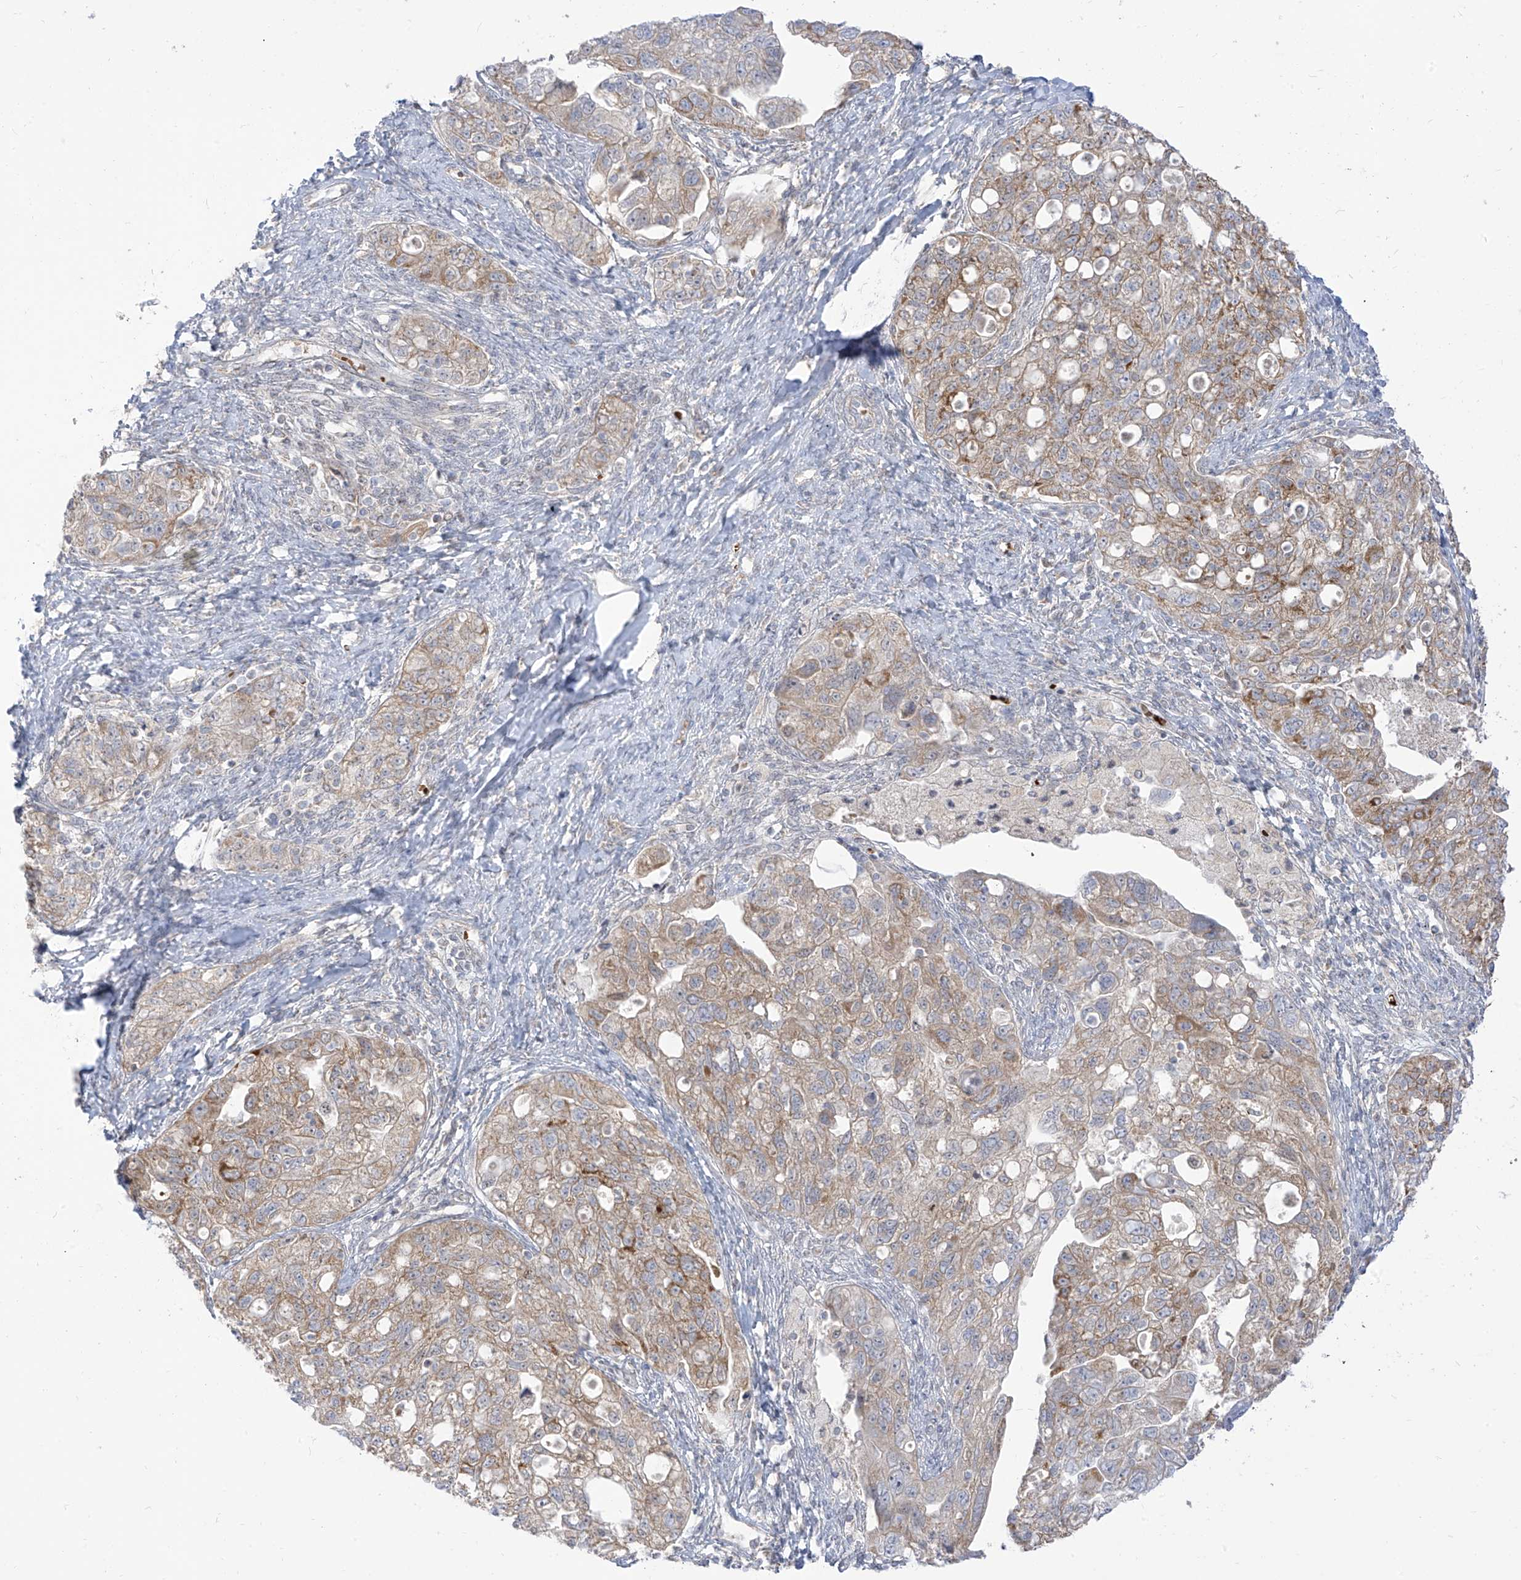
{"staining": {"intensity": "weak", "quantity": ">75%", "location": "cytoplasmic/membranous"}, "tissue": "ovarian cancer", "cell_type": "Tumor cells", "image_type": "cancer", "snomed": [{"axis": "morphology", "description": "Carcinoma, NOS"}, {"axis": "morphology", "description": "Cystadenocarcinoma, serous, NOS"}, {"axis": "topography", "description": "Ovary"}], "caption": "Immunohistochemistry image of neoplastic tissue: human ovarian carcinoma stained using immunohistochemistry (IHC) reveals low levels of weak protein expression localized specifically in the cytoplasmic/membranous of tumor cells, appearing as a cytoplasmic/membranous brown color.", "gene": "ARHGEF40", "patient": {"sex": "female", "age": 69}}